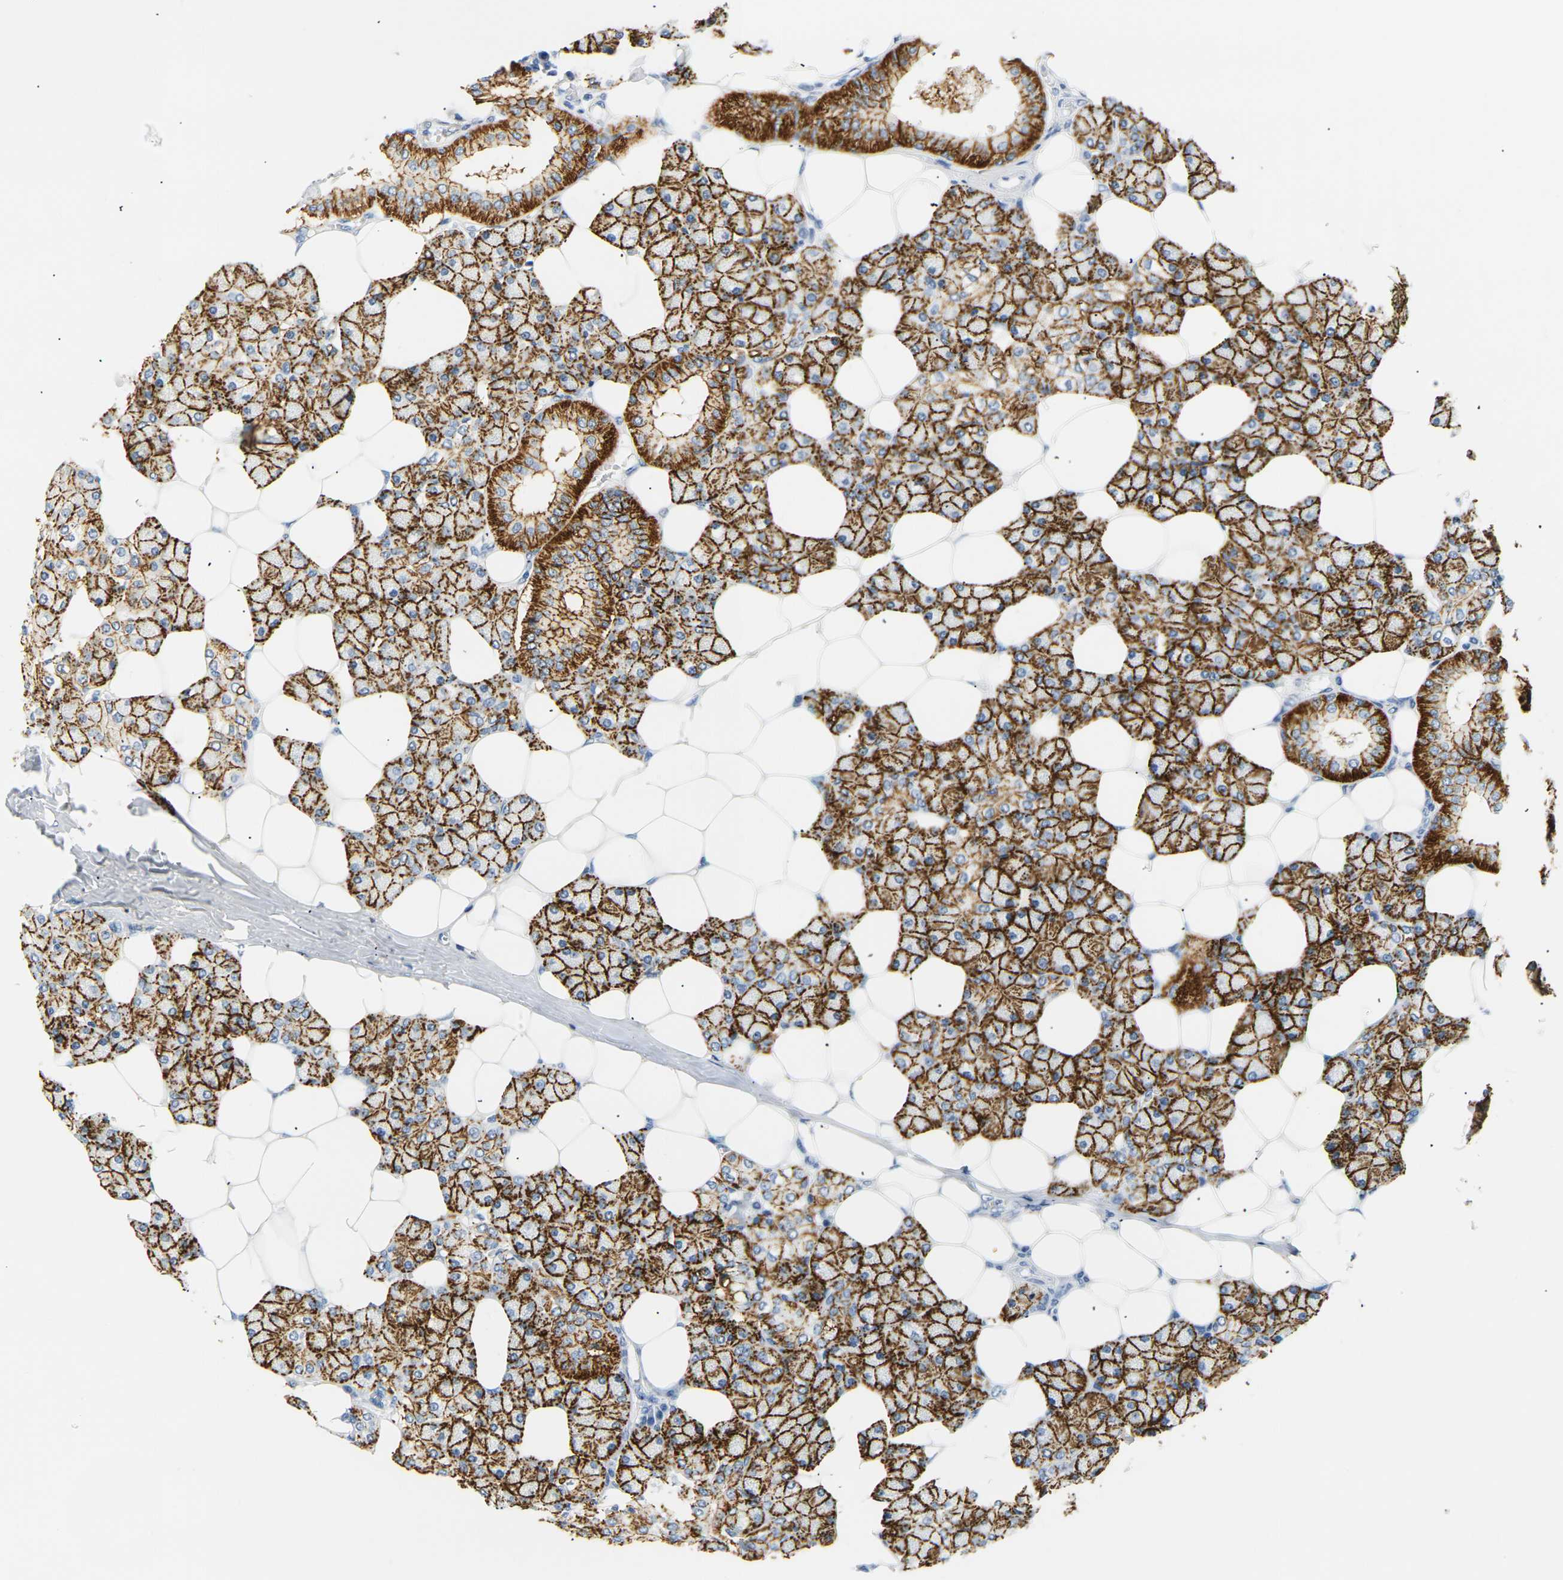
{"staining": {"intensity": "strong", "quantity": ">75%", "location": "cytoplasmic/membranous"}, "tissue": "head and neck cancer", "cell_type": "Tumor cells", "image_type": "cancer", "snomed": [{"axis": "morphology", "description": "Normal tissue, NOS"}, {"axis": "morphology", "description": "Adenocarcinoma, NOS"}, {"axis": "topography", "description": "Salivary gland"}, {"axis": "topography", "description": "Head-Neck"}], "caption": "Head and neck adenocarcinoma stained with immunohistochemistry shows strong cytoplasmic/membranous expression in about >75% of tumor cells.", "gene": "CLDN7", "patient": {"sex": "male", "age": 80}}